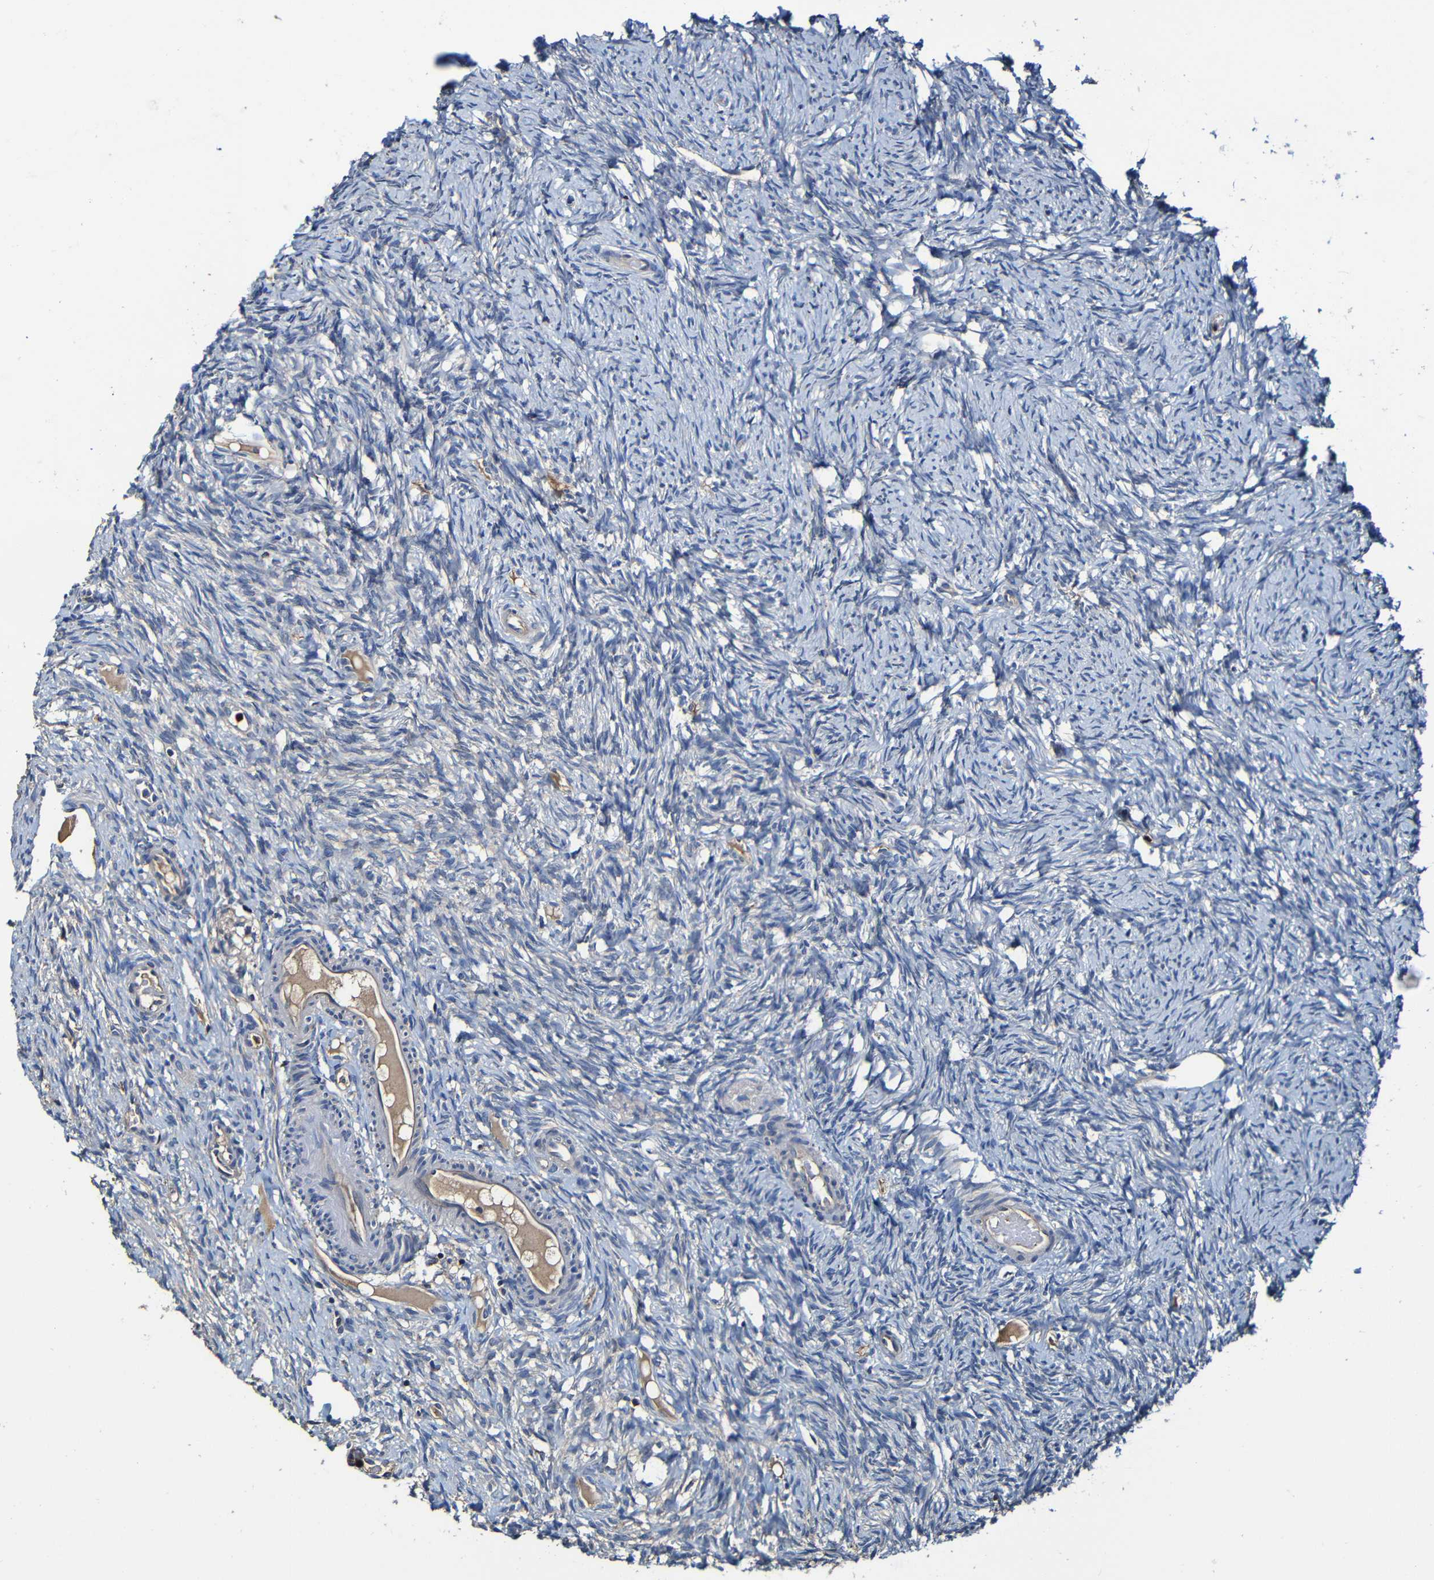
{"staining": {"intensity": "weak", "quantity": "25%-75%", "location": "cytoplasmic/membranous"}, "tissue": "ovary", "cell_type": "Follicle cells", "image_type": "normal", "snomed": [{"axis": "morphology", "description": "Normal tissue, NOS"}, {"axis": "topography", "description": "Ovary"}], "caption": "This micrograph shows immunohistochemistry (IHC) staining of benign human ovary, with low weak cytoplasmic/membranous expression in about 25%-75% of follicle cells.", "gene": "ADAM15", "patient": {"sex": "female", "age": 33}}